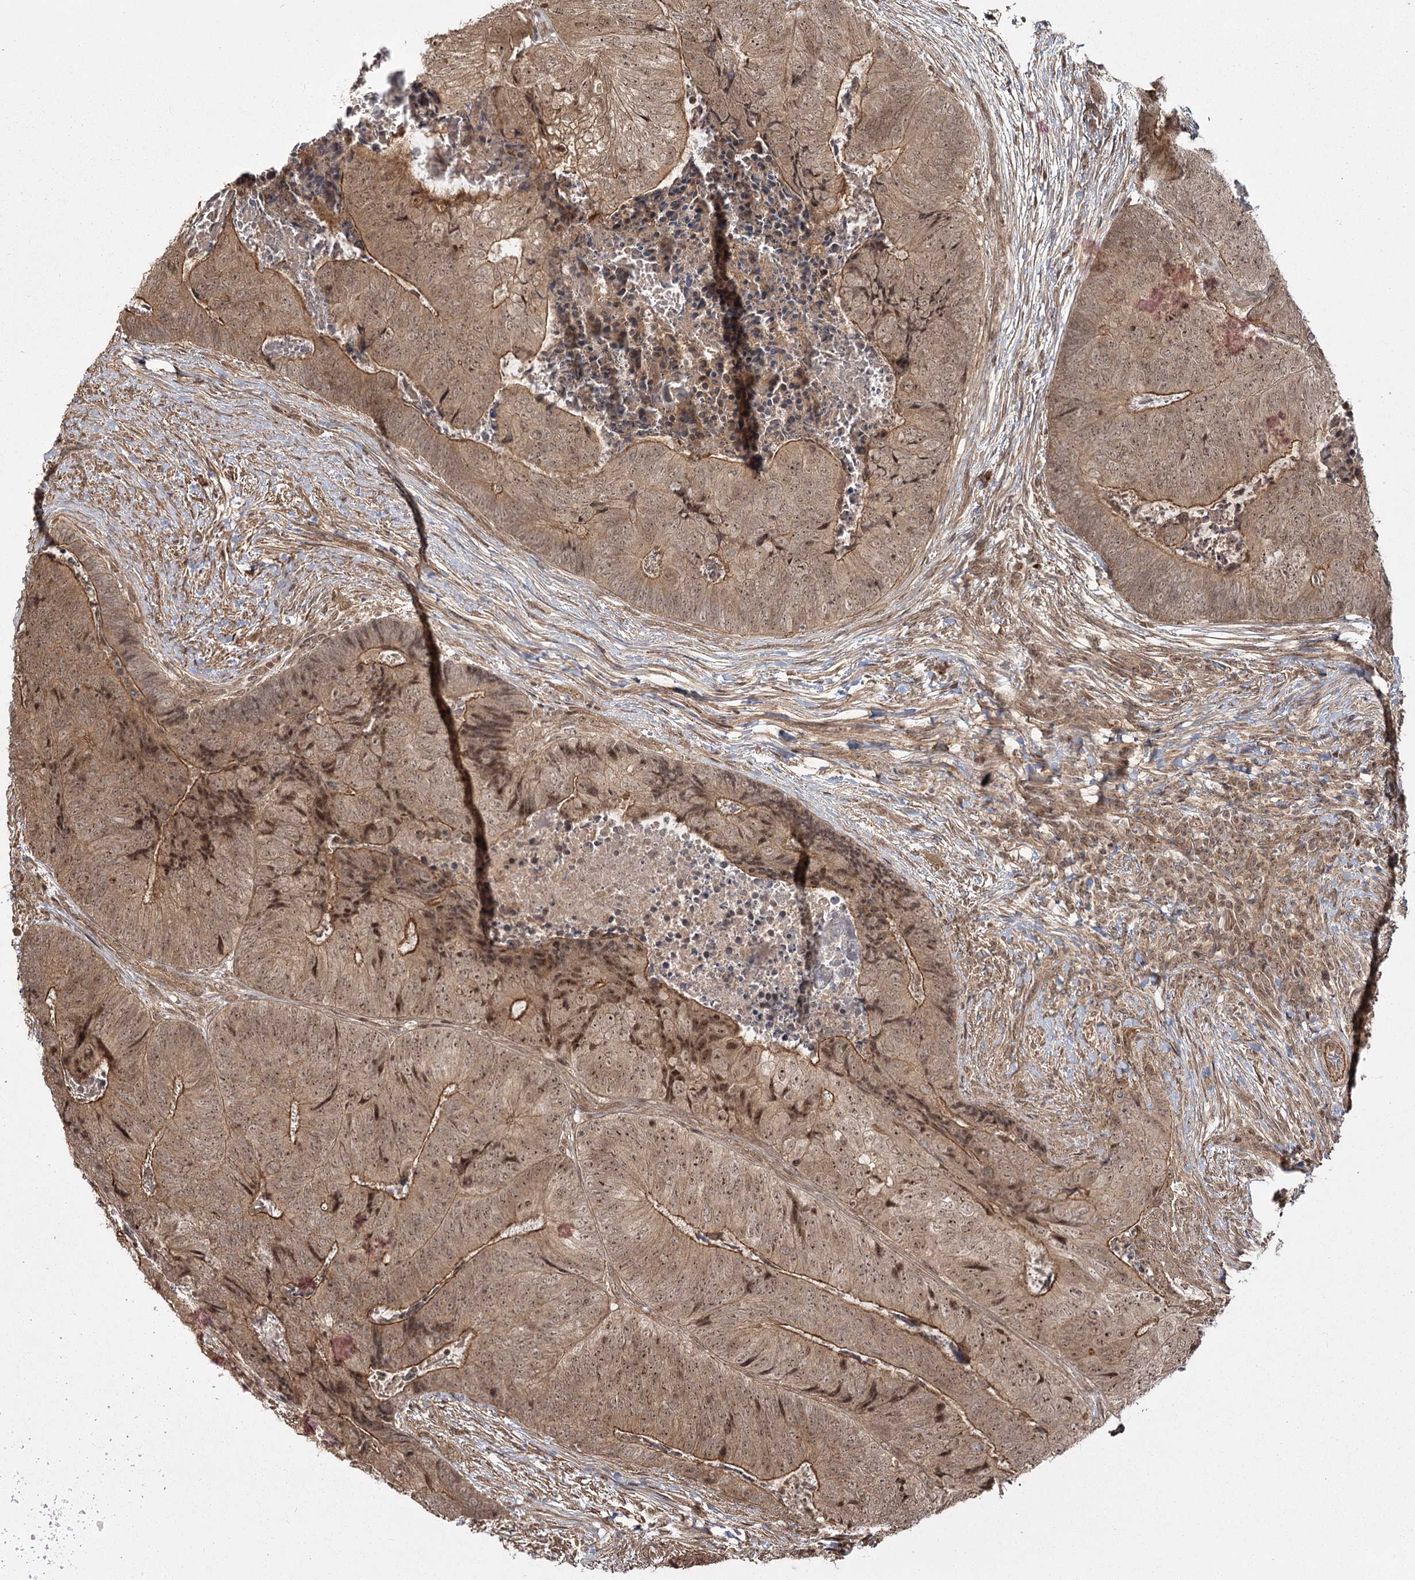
{"staining": {"intensity": "moderate", "quantity": ">75%", "location": "cytoplasmic/membranous,nuclear"}, "tissue": "colorectal cancer", "cell_type": "Tumor cells", "image_type": "cancer", "snomed": [{"axis": "morphology", "description": "Adenocarcinoma, NOS"}, {"axis": "topography", "description": "Colon"}], "caption": "Adenocarcinoma (colorectal) was stained to show a protein in brown. There is medium levels of moderate cytoplasmic/membranous and nuclear positivity in approximately >75% of tumor cells.", "gene": "R3HDM2", "patient": {"sex": "female", "age": 67}}